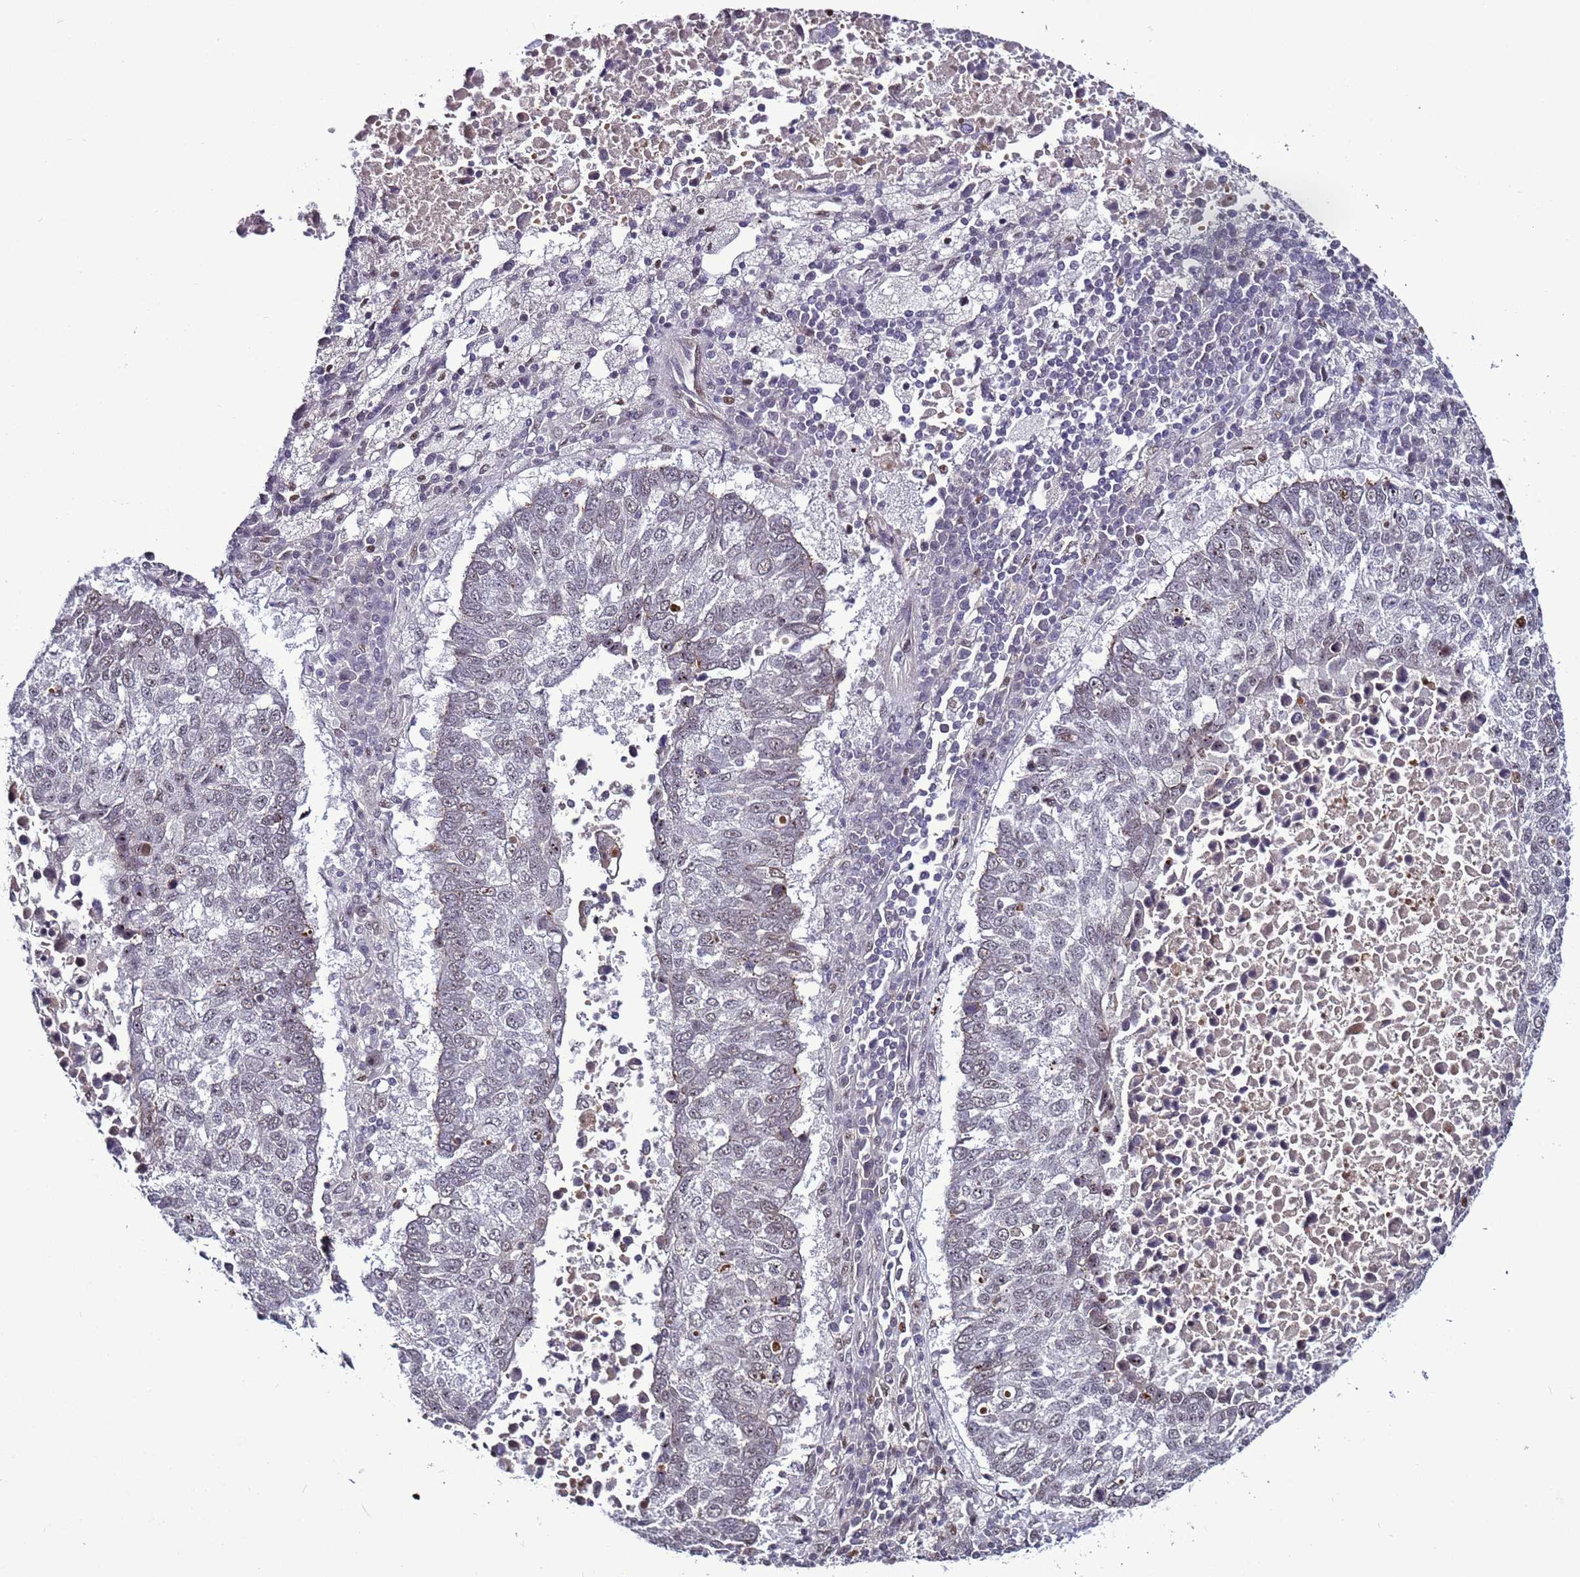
{"staining": {"intensity": "weak", "quantity": "25%-75%", "location": "nuclear"}, "tissue": "lung cancer", "cell_type": "Tumor cells", "image_type": "cancer", "snomed": [{"axis": "morphology", "description": "Squamous cell carcinoma, NOS"}, {"axis": "topography", "description": "Lung"}], "caption": "Lung cancer (squamous cell carcinoma) was stained to show a protein in brown. There is low levels of weak nuclear positivity in about 25%-75% of tumor cells.", "gene": "PSMA7", "patient": {"sex": "male", "age": 73}}